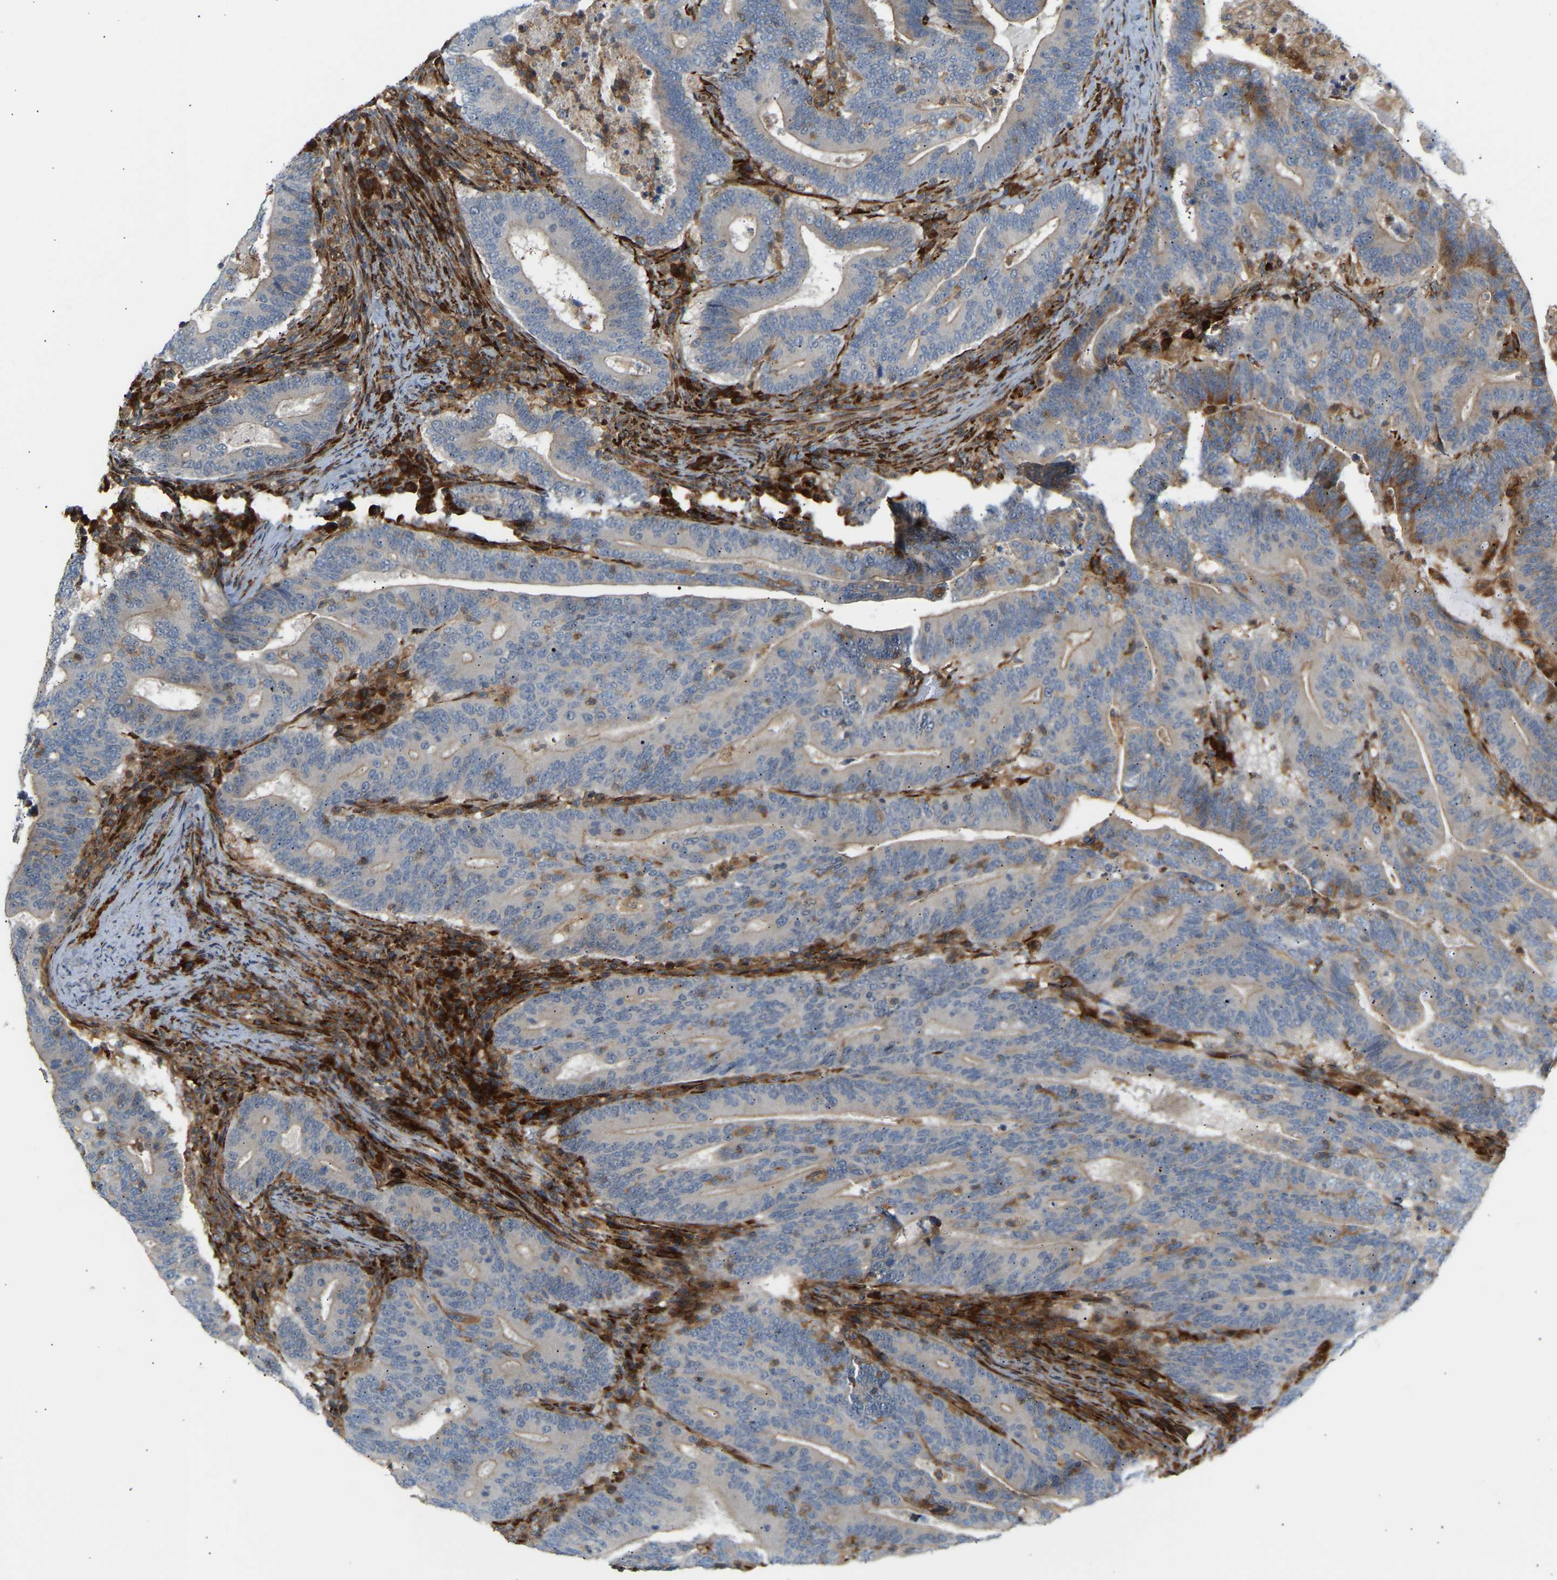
{"staining": {"intensity": "weak", "quantity": "25%-75%", "location": "cytoplasmic/membranous"}, "tissue": "colorectal cancer", "cell_type": "Tumor cells", "image_type": "cancer", "snomed": [{"axis": "morphology", "description": "Adenocarcinoma, NOS"}, {"axis": "topography", "description": "Colon"}], "caption": "A brown stain highlights weak cytoplasmic/membranous expression of a protein in adenocarcinoma (colorectal) tumor cells.", "gene": "PLCG2", "patient": {"sex": "female", "age": 66}}